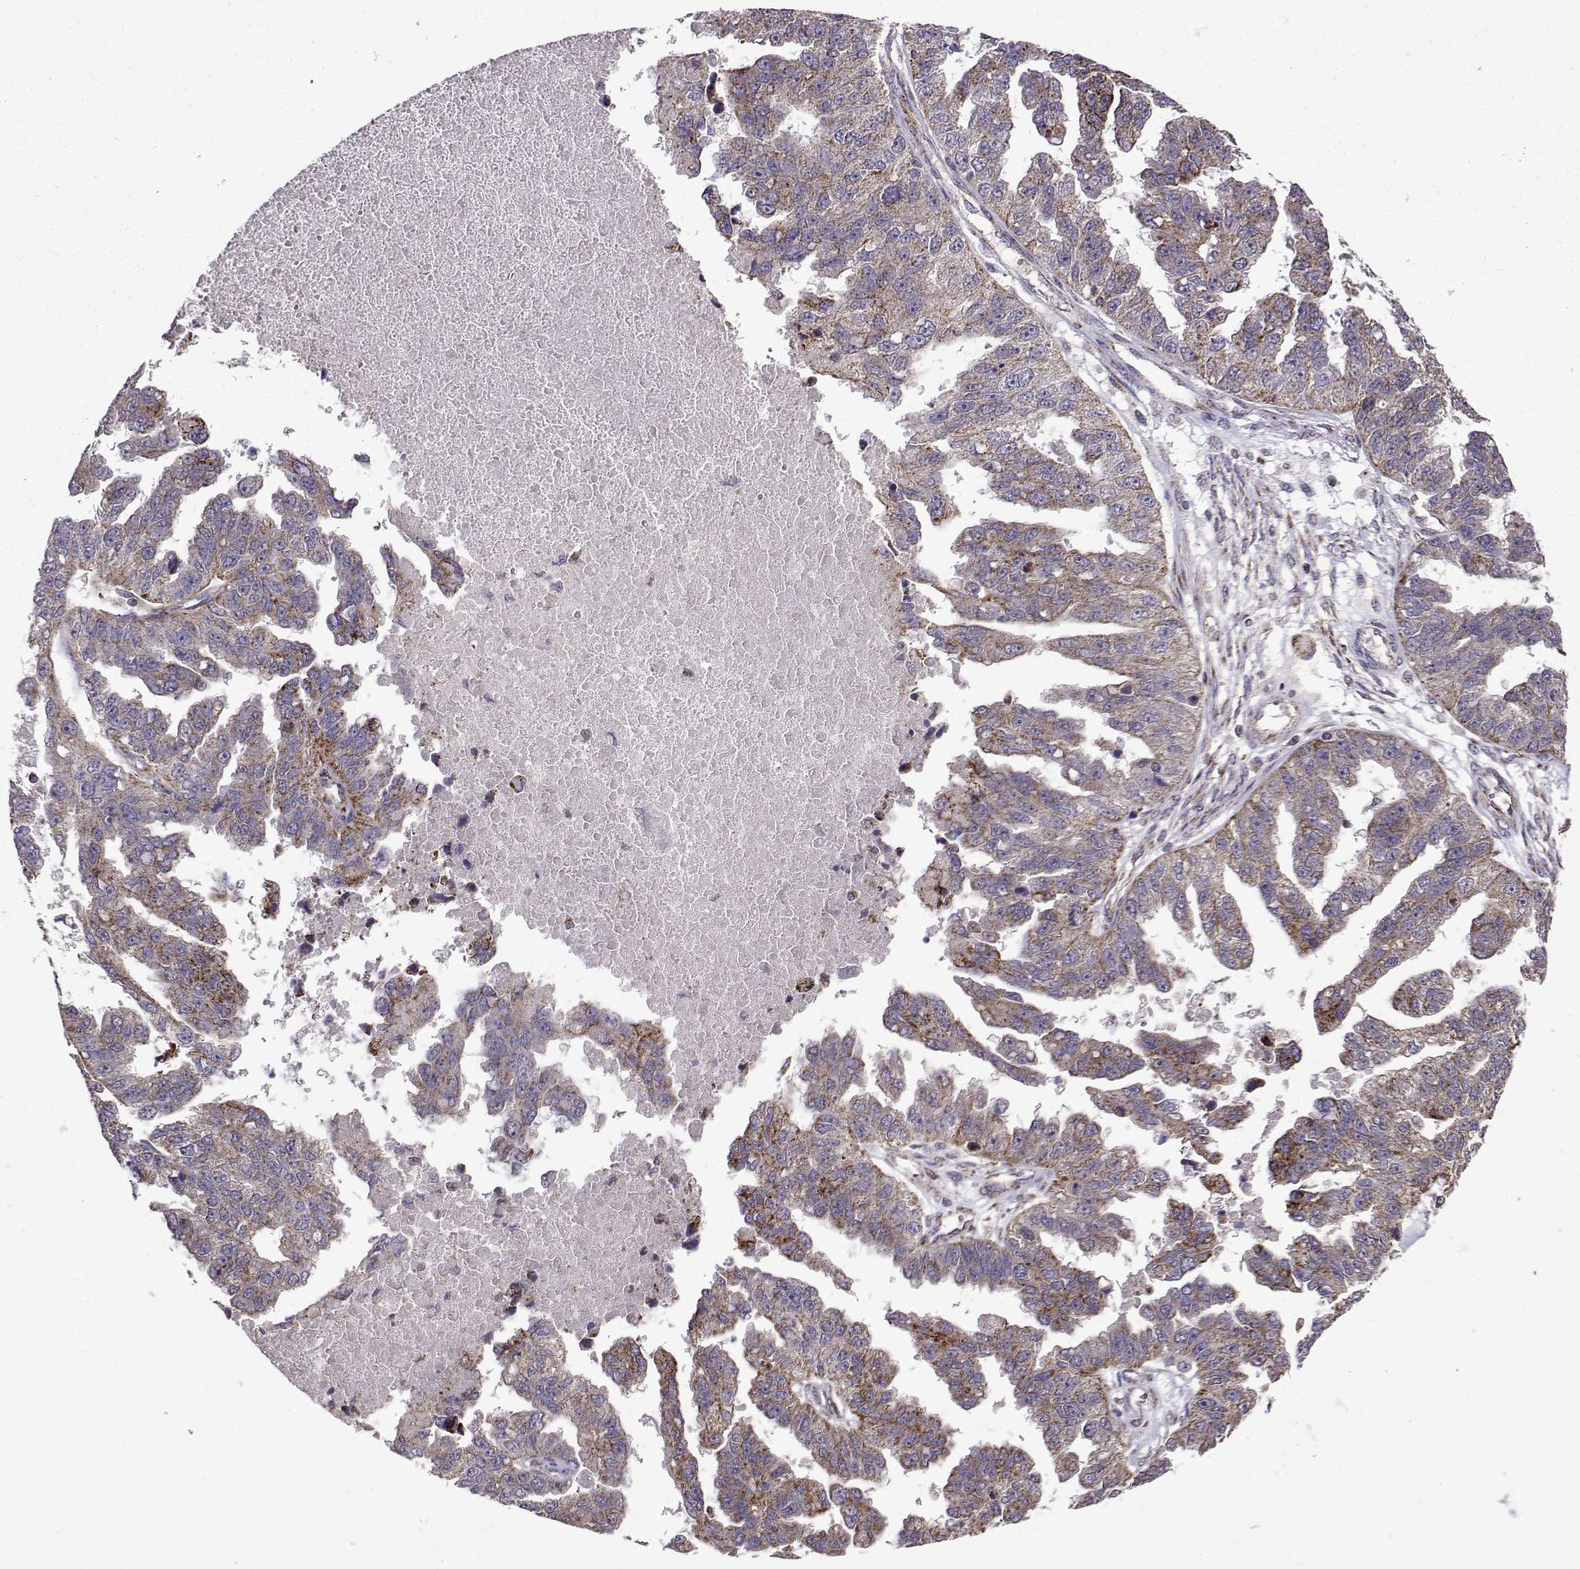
{"staining": {"intensity": "strong", "quantity": "<25%", "location": "cytoplasmic/membranous"}, "tissue": "ovarian cancer", "cell_type": "Tumor cells", "image_type": "cancer", "snomed": [{"axis": "morphology", "description": "Cystadenocarcinoma, serous, NOS"}, {"axis": "topography", "description": "Ovary"}], "caption": "This photomicrograph displays serous cystadenocarcinoma (ovarian) stained with IHC to label a protein in brown. The cytoplasmic/membranous of tumor cells show strong positivity for the protein. Nuclei are counter-stained blue.", "gene": "TAB2", "patient": {"sex": "female", "age": 58}}